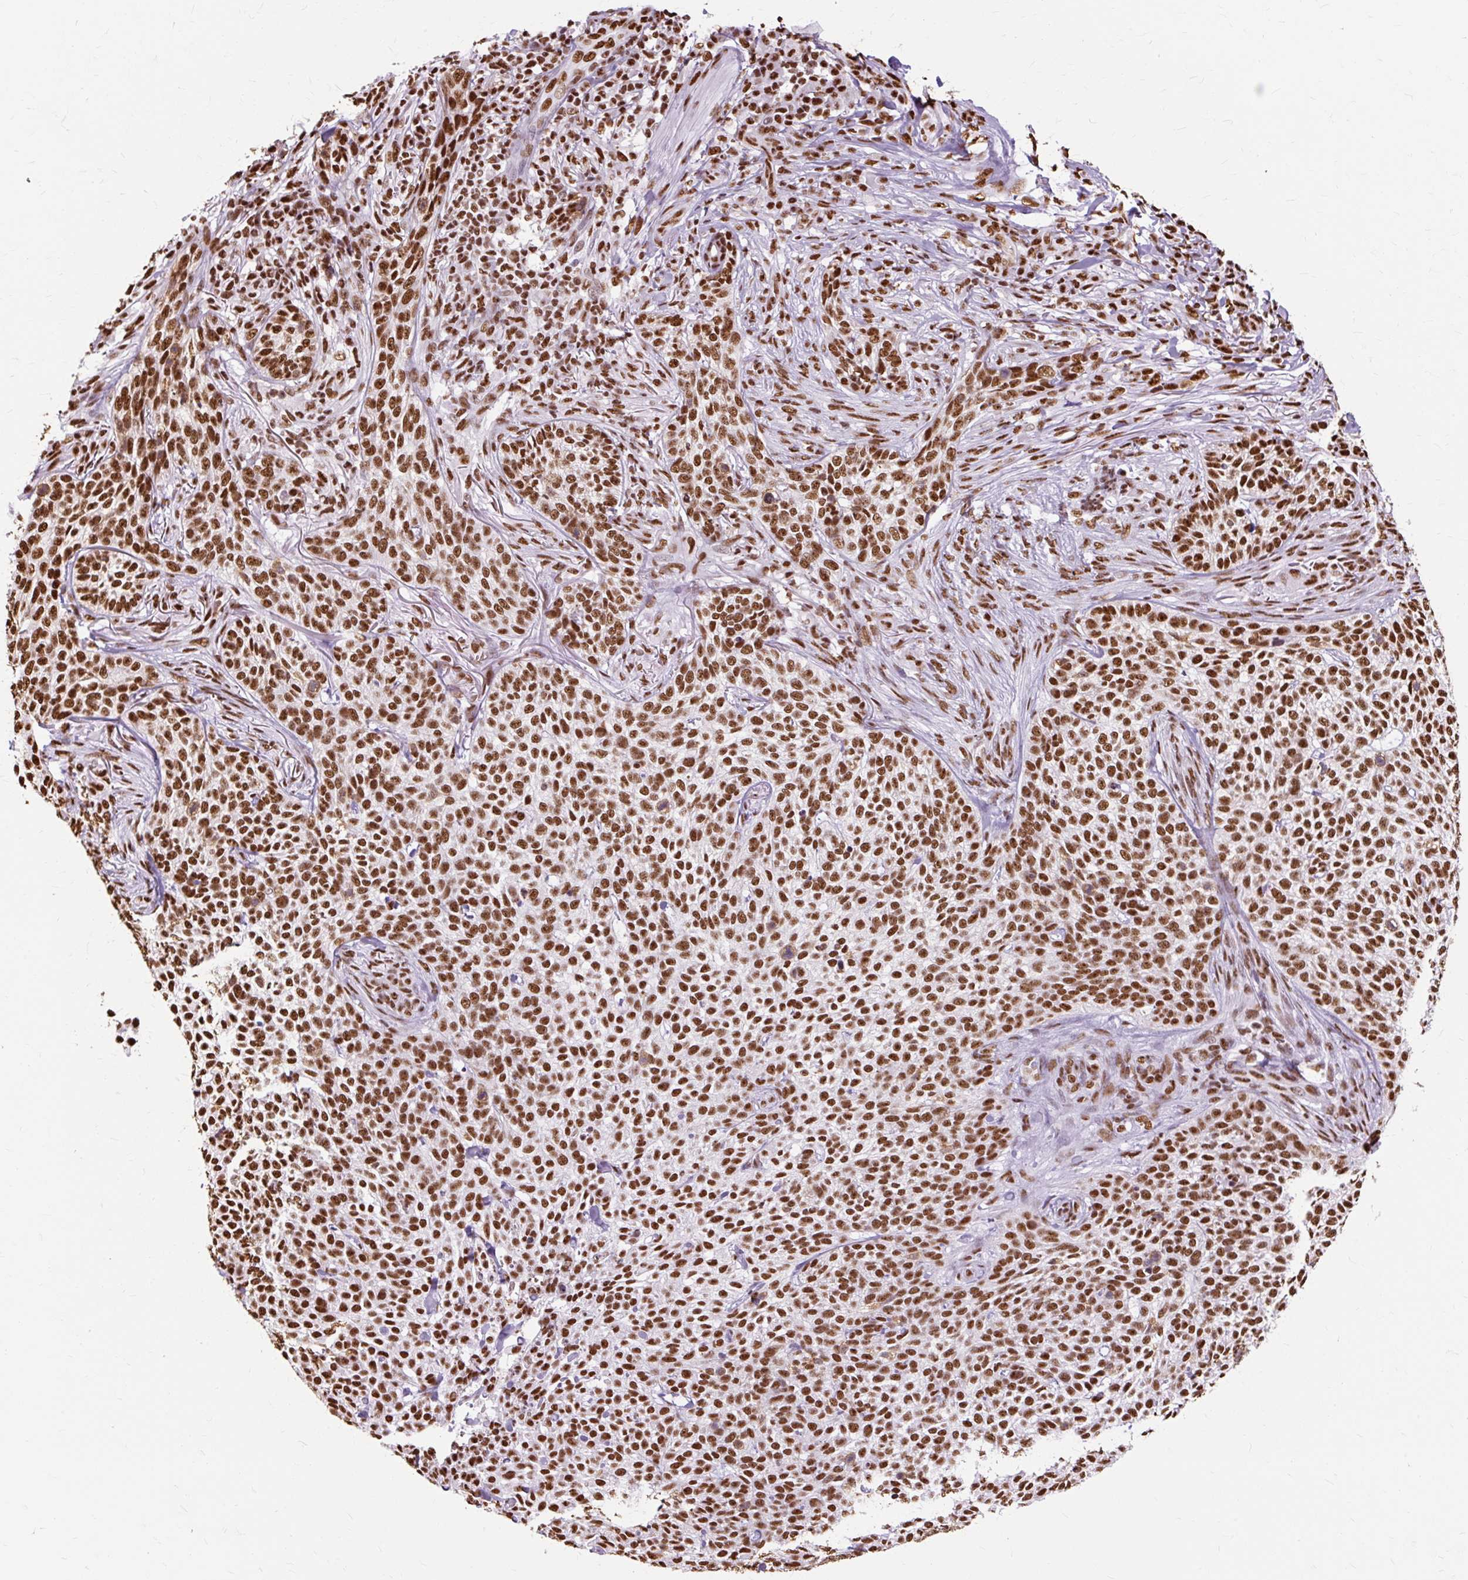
{"staining": {"intensity": "strong", "quantity": ">75%", "location": "nuclear"}, "tissue": "skin cancer", "cell_type": "Tumor cells", "image_type": "cancer", "snomed": [{"axis": "morphology", "description": "Basal cell carcinoma"}, {"axis": "topography", "description": "Skin"}], "caption": "DAB (3,3'-diaminobenzidine) immunohistochemical staining of skin cancer demonstrates strong nuclear protein positivity in about >75% of tumor cells. Immunohistochemistry (ihc) stains the protein of interest in brown and the nuclei are stained blue.", "gene": "XRCC6", "patient": {"sex": "female", "age": 64}}